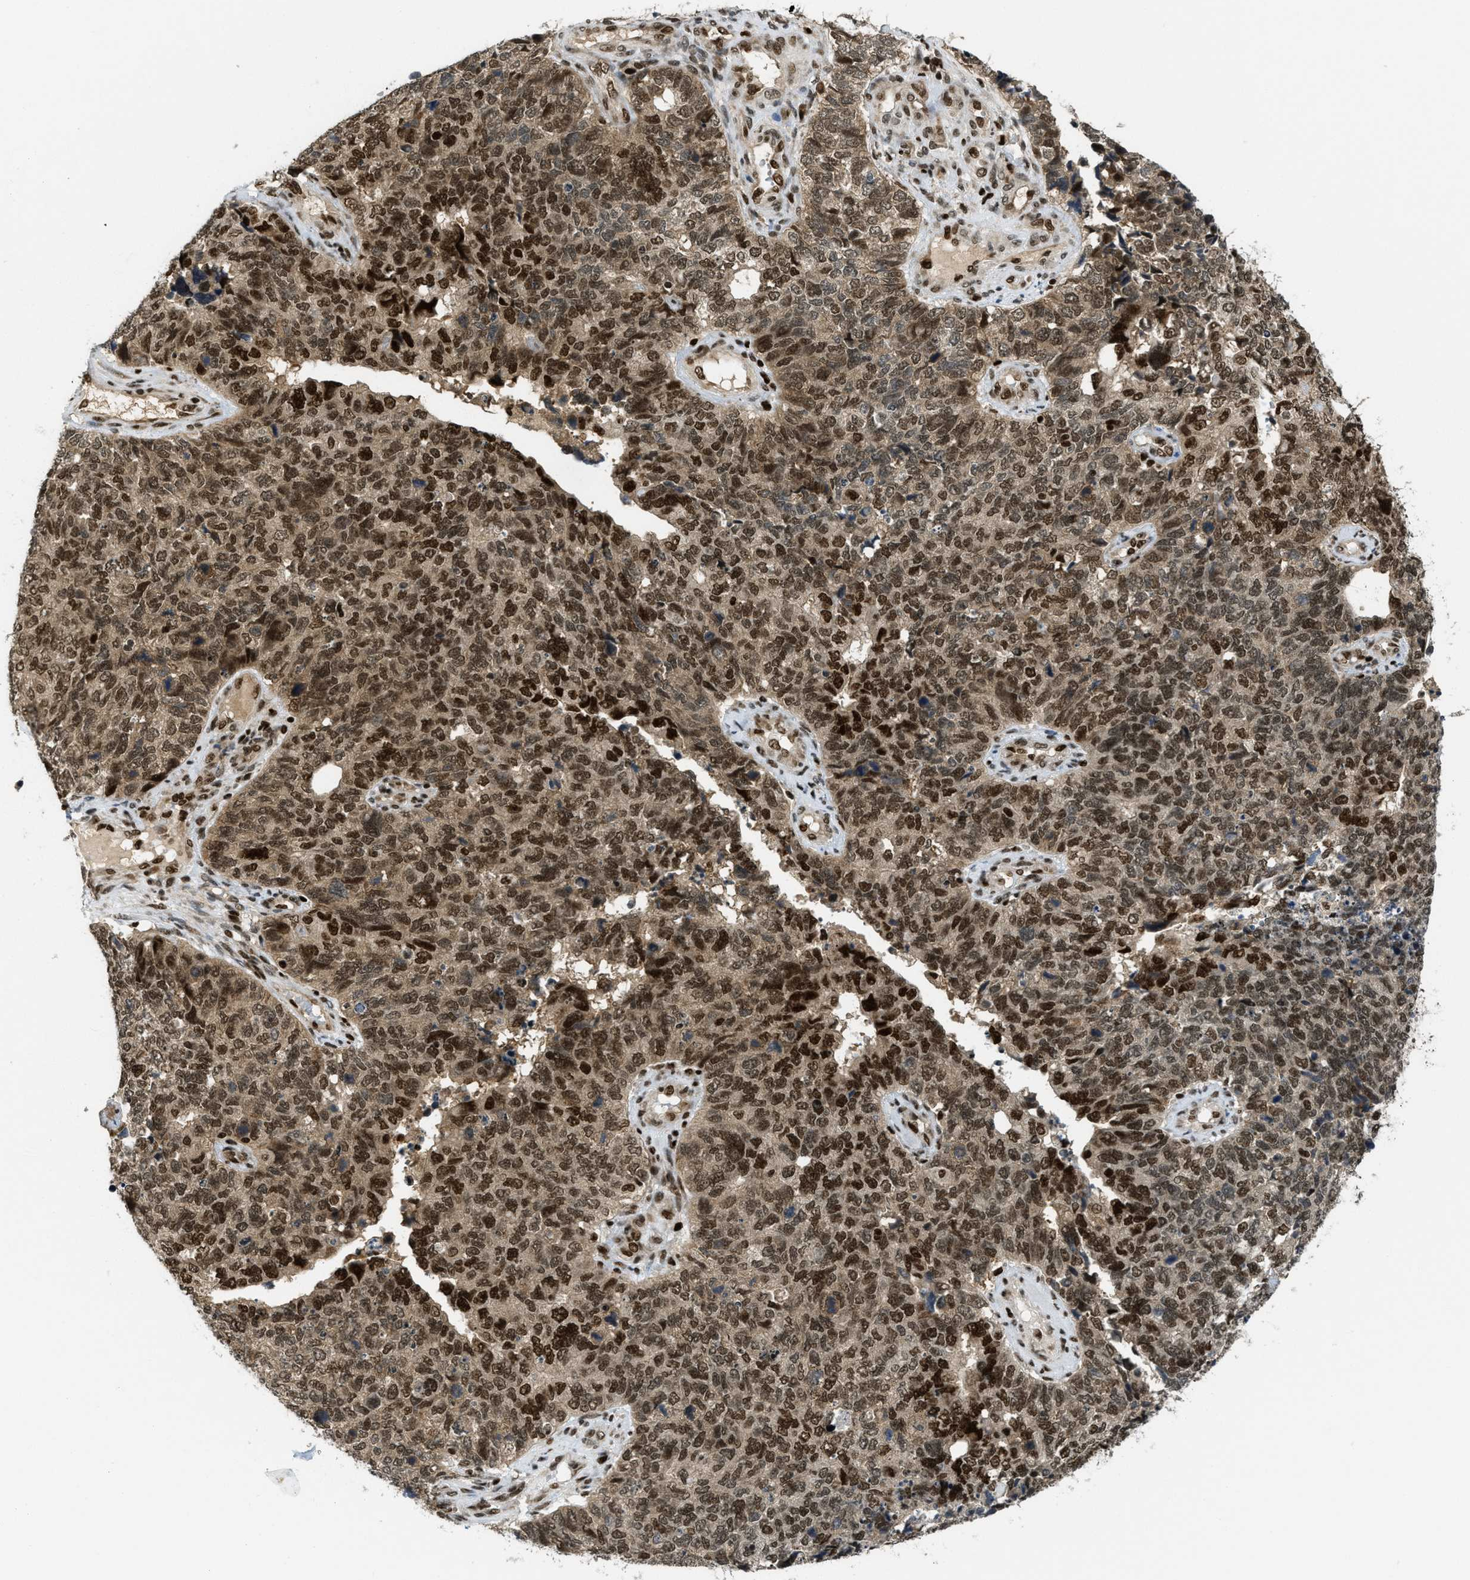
{"staining": {"intensity": "strong", "quantity": ">75%", "location": "nuclear"}, "tissue": "cervical cancer", "cell_type": "Tumor cells", "image_type": "cancer", "snomed": [{"axis": "morphology", "description": "Squamous cell carcinoma, NOS"}, {"axis": "topography", "description": "Cervix"}], "caption": "Cervical squamous cell carcinoma was stained to show a protein in brown. There is high levels of strong nuclear staining in about >75% of tumor cells. Using DAB (brown) and hematoxylin (blue) stains, captured at high magnification using brightfield microscopy.", "gene": "RFX5", "patient": {"sex": "female", "age": 63}}